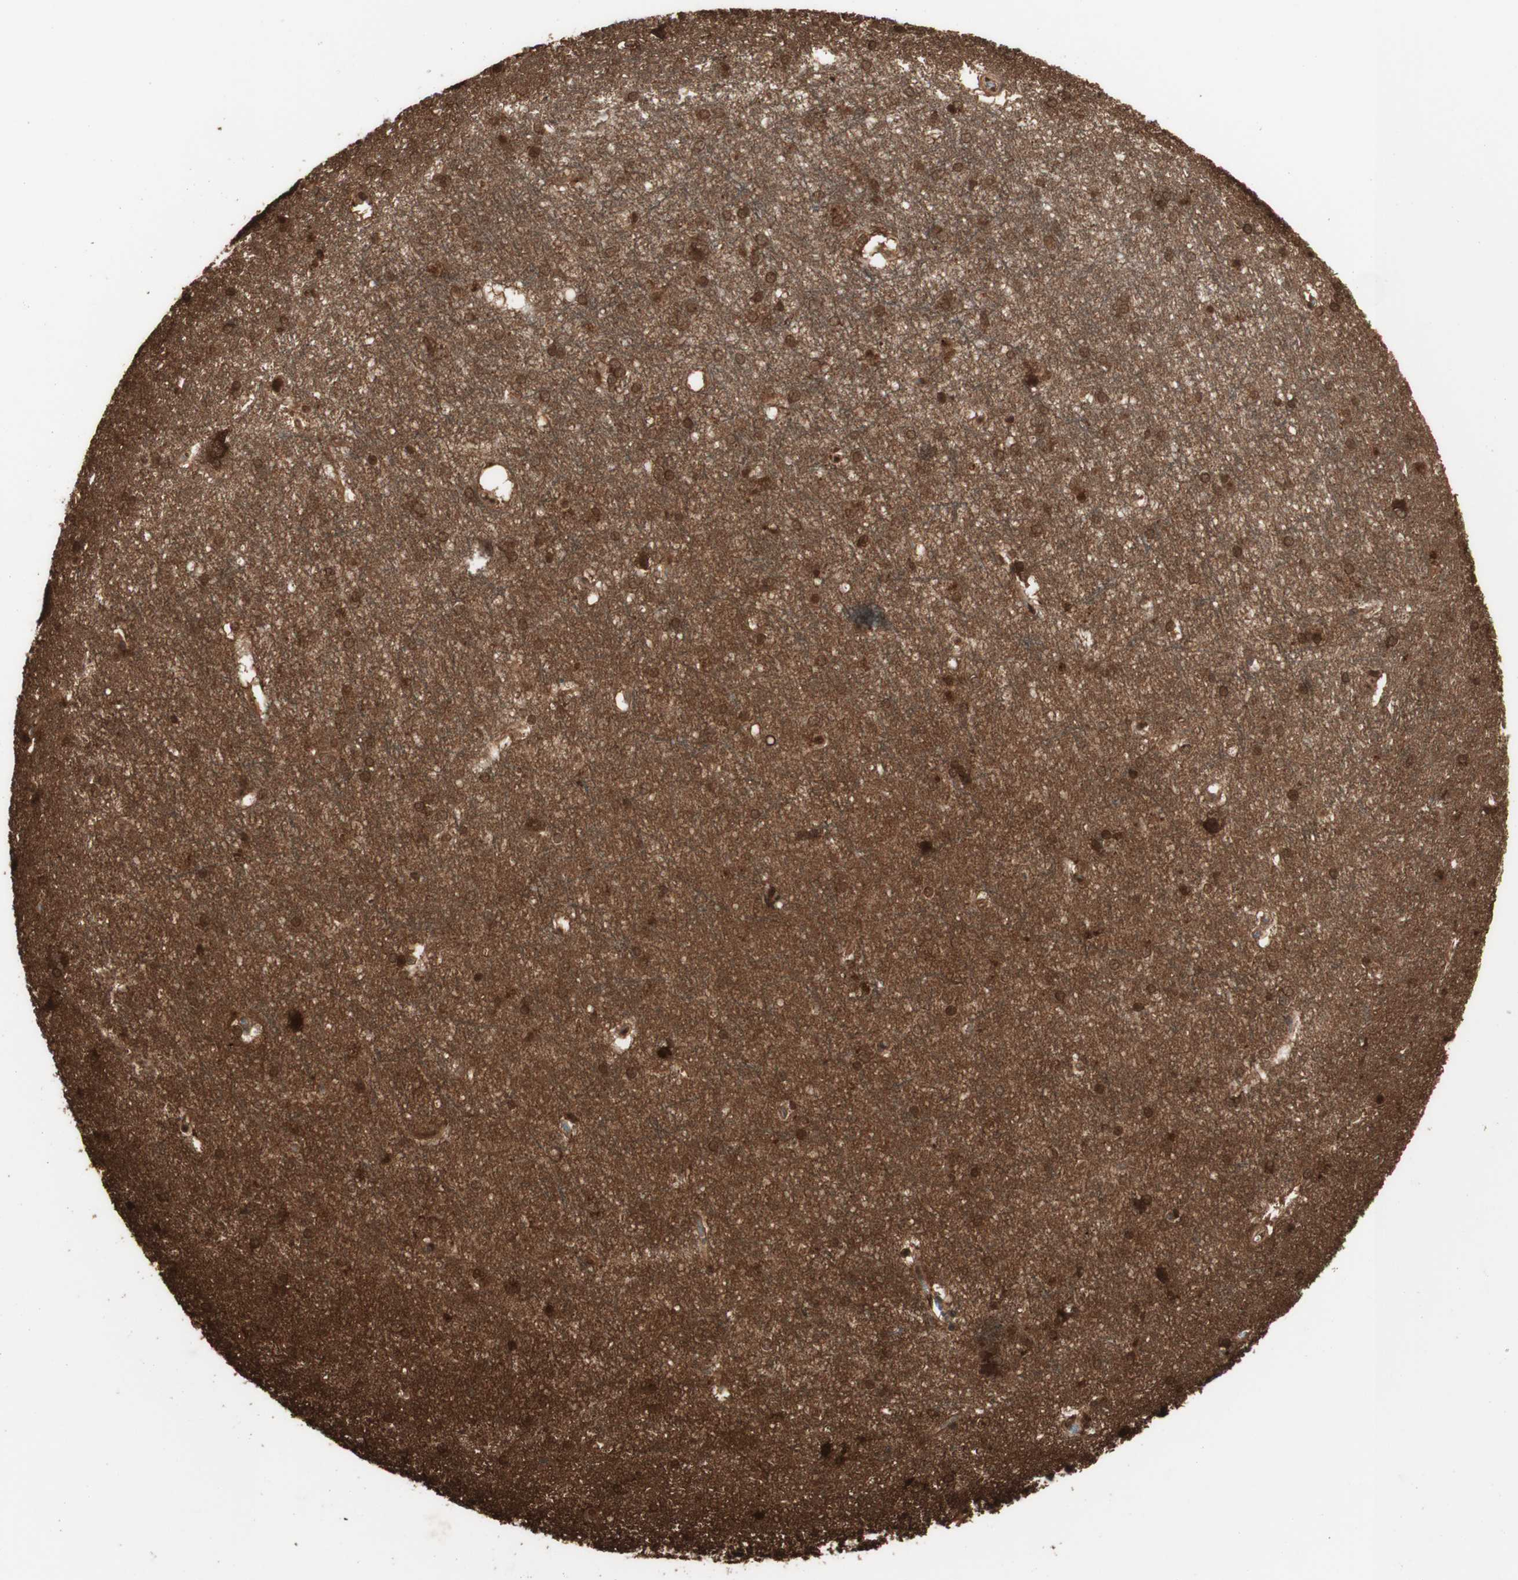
{"staining": {"intensity": "moderate", "quantity": ">75%", "location": "cytoplasmic/membranous,nuclear"}, "tissue": "hippocampus", "cell_type": "Glial cells", "image_type": "normal", "snomed": [{"axis": "morphology", "description": "Normal tissue, NOS"}, {"axis": "topography", "description": "Hippocampus"}], "caption": "The photomicrograph exhibits a brown stain indicating the presence of a protein in the cytoplasmic/membranous,nuclear of glial cells in hippocampus. The staining is performed using DAB brown chromogen to label protein expression. The nuclei are counter-stained blue using hematoxylin.", "gene": "YWHAB", "patient": {"sex": "female", "age": 19}}